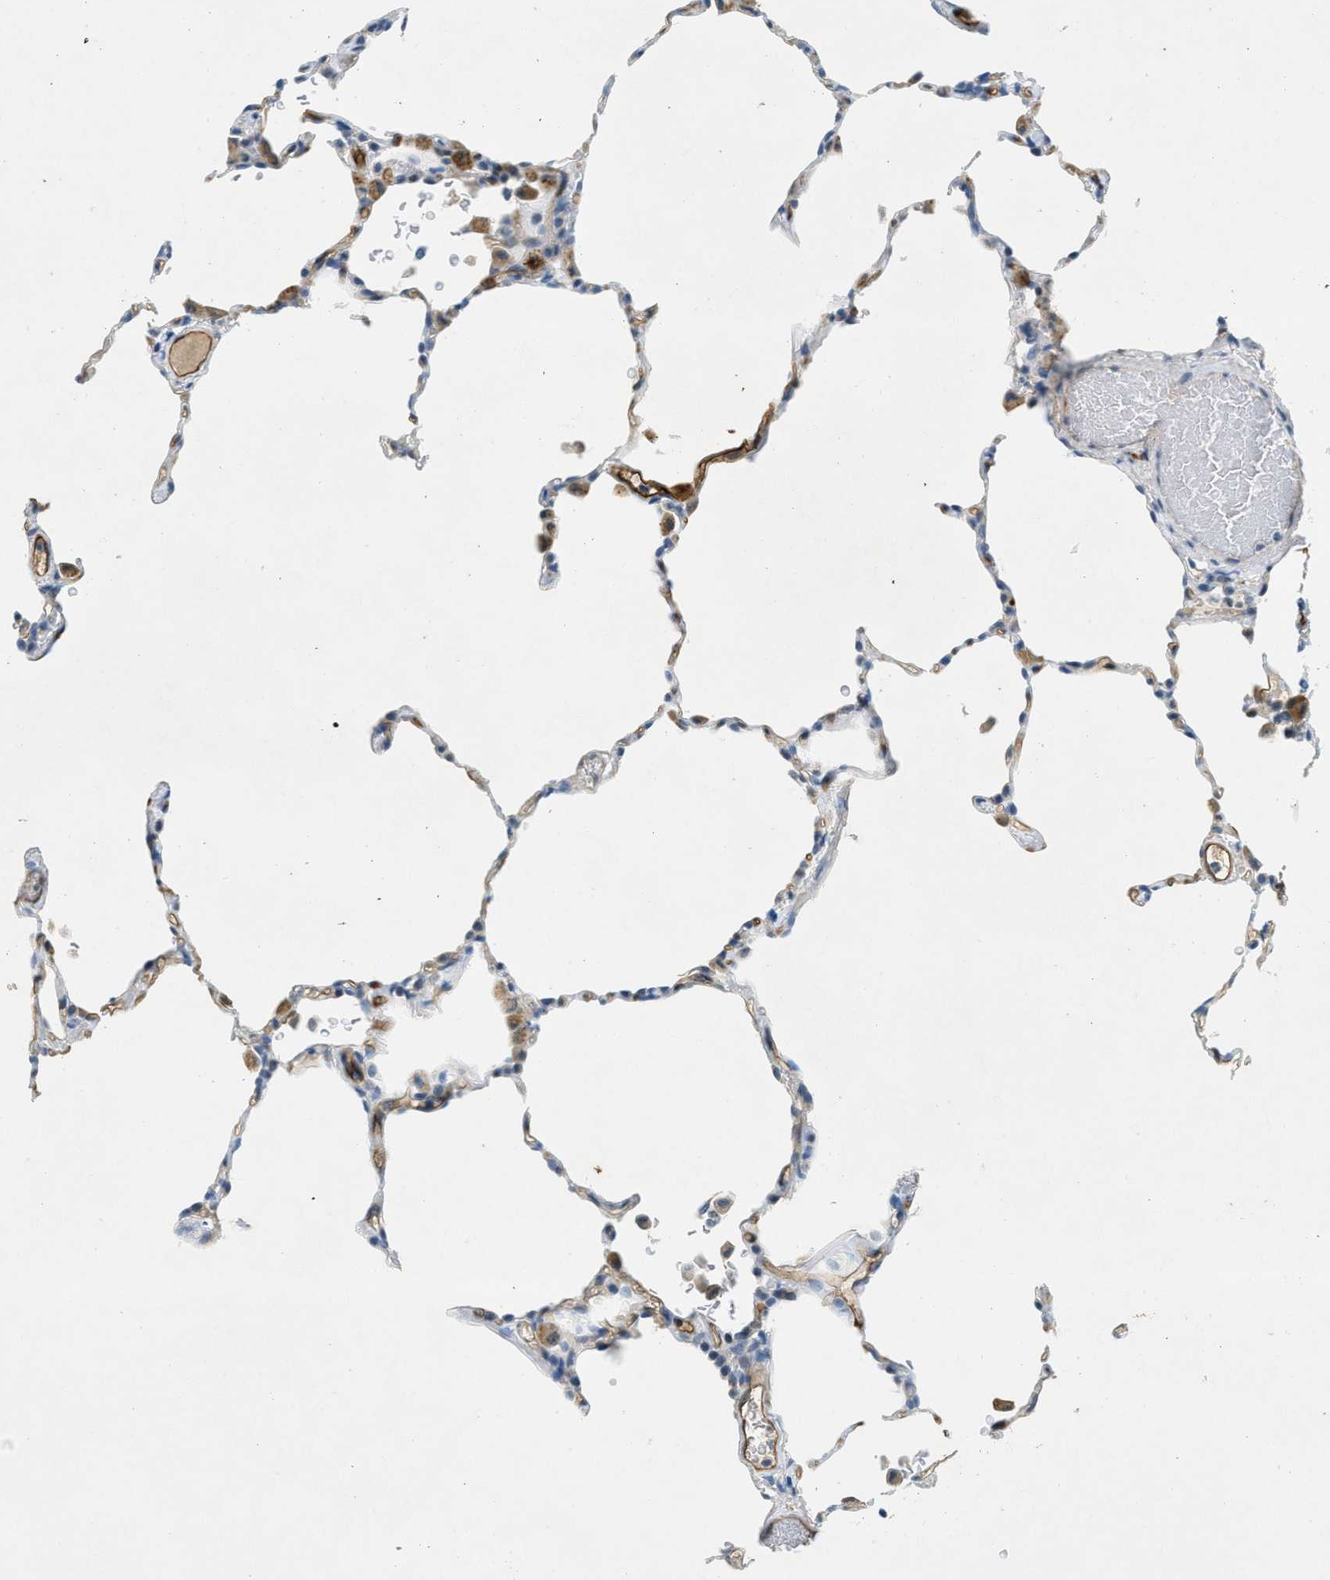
{"staining": {"intensity": "negative", "quantity": "none", "location": "none"}, "tissue": "lung", "cell_type": "Alveolar cells", "image_type": "normal", "snomed": [{"axis": "morphology", "description": "Normal tissue, NOS"}, {"axis": "topography", "description": "Lung"}], "caption": "Immunohistochemical staining of unremarkable lung demonstrates no significant staining in alveolar cells. (IHC, brightfield microscopy, high magnification).", "gene": "SLCO2A1", "patient": {"sex": "female", "age": 49}}